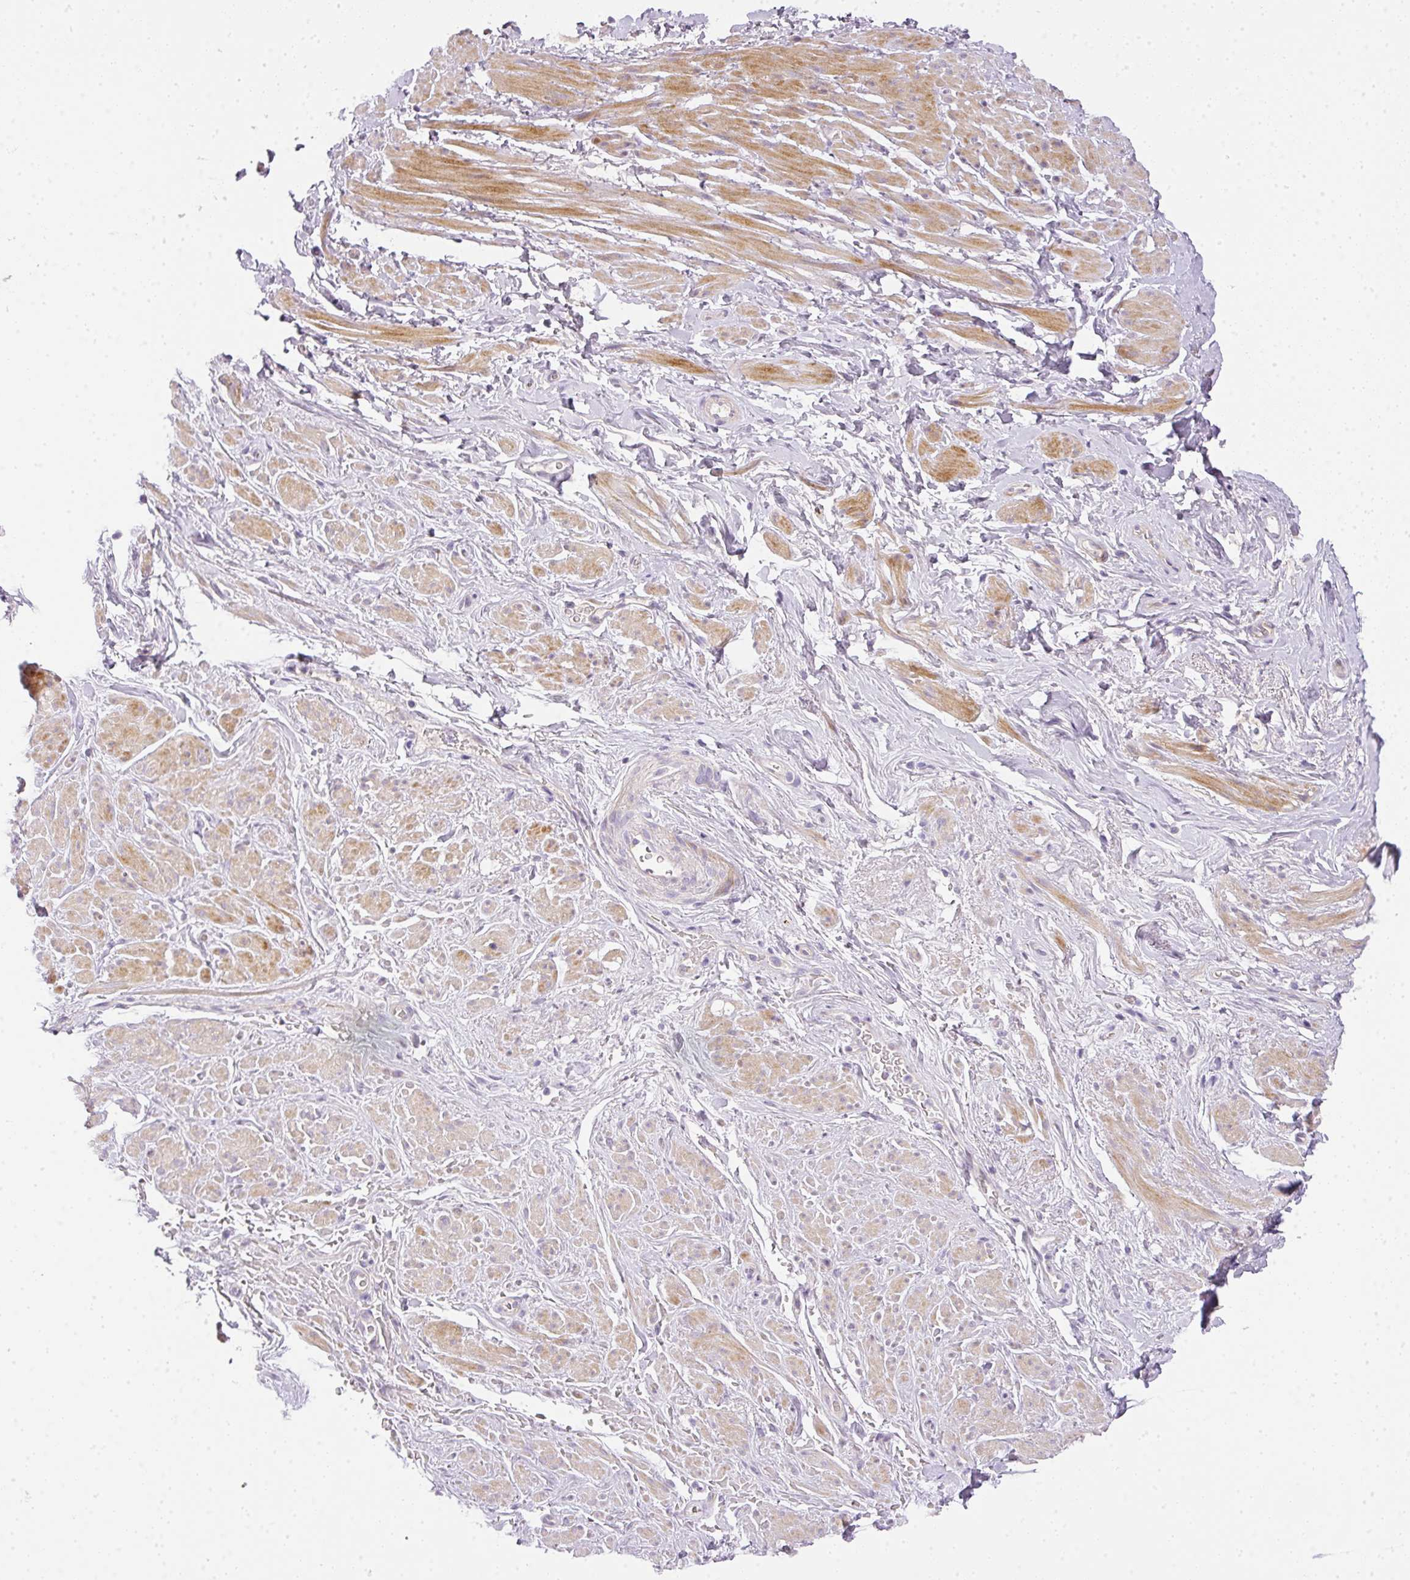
{"staining": {"intensity": "moderate", "quantity": "25%-75%", "location": "cytoplasmic/membranous"}, "tissue": "smooth muscle", "cell_type": "Smooth muscle cells", "image_type": "normal", "snomed": [{"axis": "morphology", "description": "Normal tissue, NOS"}, {"axis": "topography", "description": "Smooth muscle"}, {"axis": "topography", "description": "Peripheral nerve tissue"}], "caption": "DAB immunohistochemical staining of benign human smooth muscle reveals moderate cytoplasmic/membranous protein expression in about 25%-75% of smooth muscle cells.", "gene": "RAX2", "patient": {"sex": "male", "age": 69}}